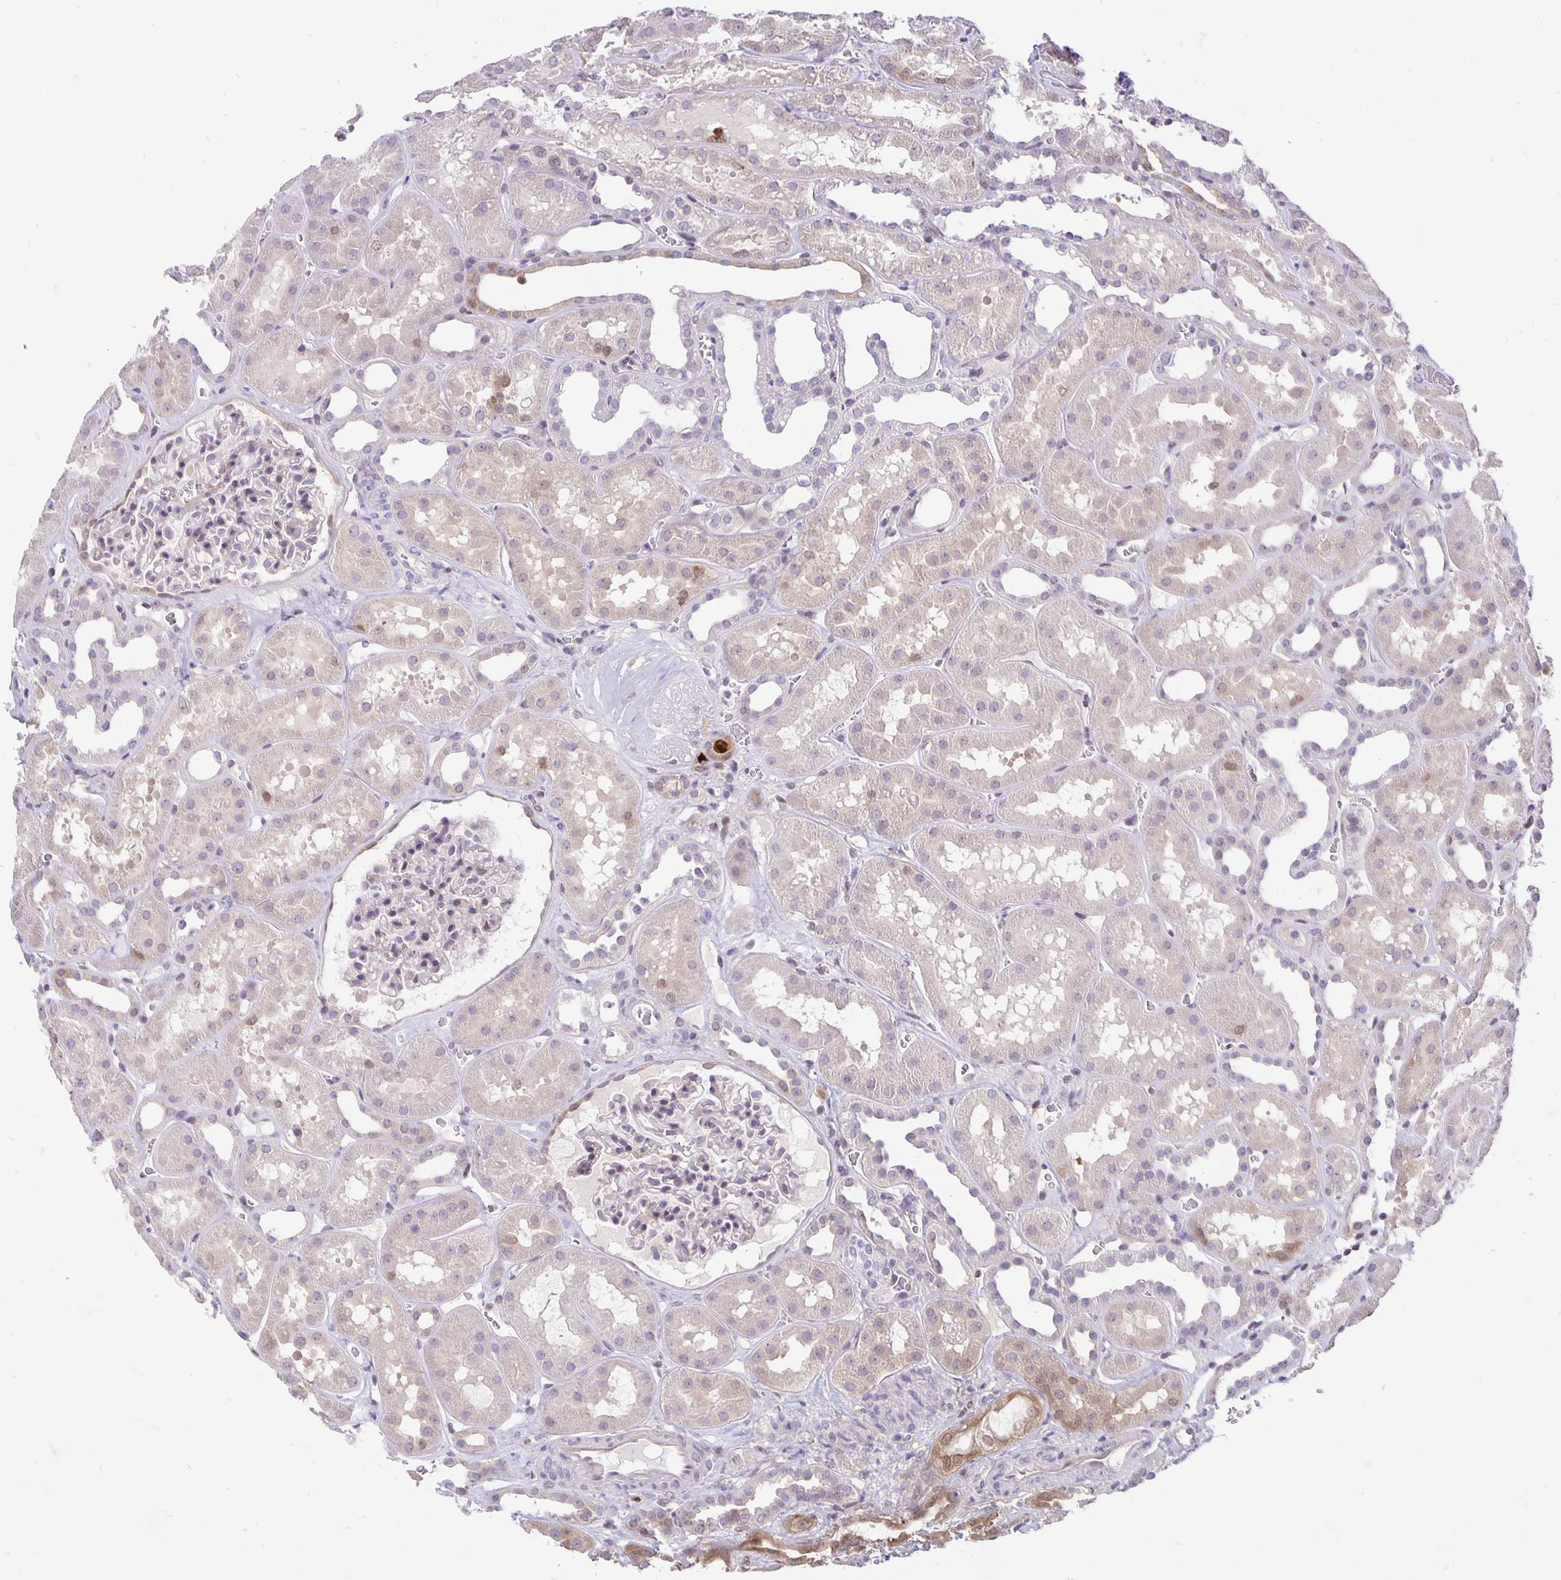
{"staining": {"intensity": "negative", "quantity": "none", "location": "none"}, "tissue": "kidney", "cell_type": "Cells in glomeruli", "image_type": "normal", "snomed": [{"axis": "morphology", "description": "Normal tissue, NOS"}, {"axis": "topography", "description": "Kidney"}], "caption": "Micrograph shows no significant protein positivity in cells in glomeruli of unremarkable kidney. (Brightfield microscopy of DAB (3,3'-diaminobenzidine) IHC at high magnification).", "gene": "TAX1BP3", "patient": {"sex": "female", "age": 41}}